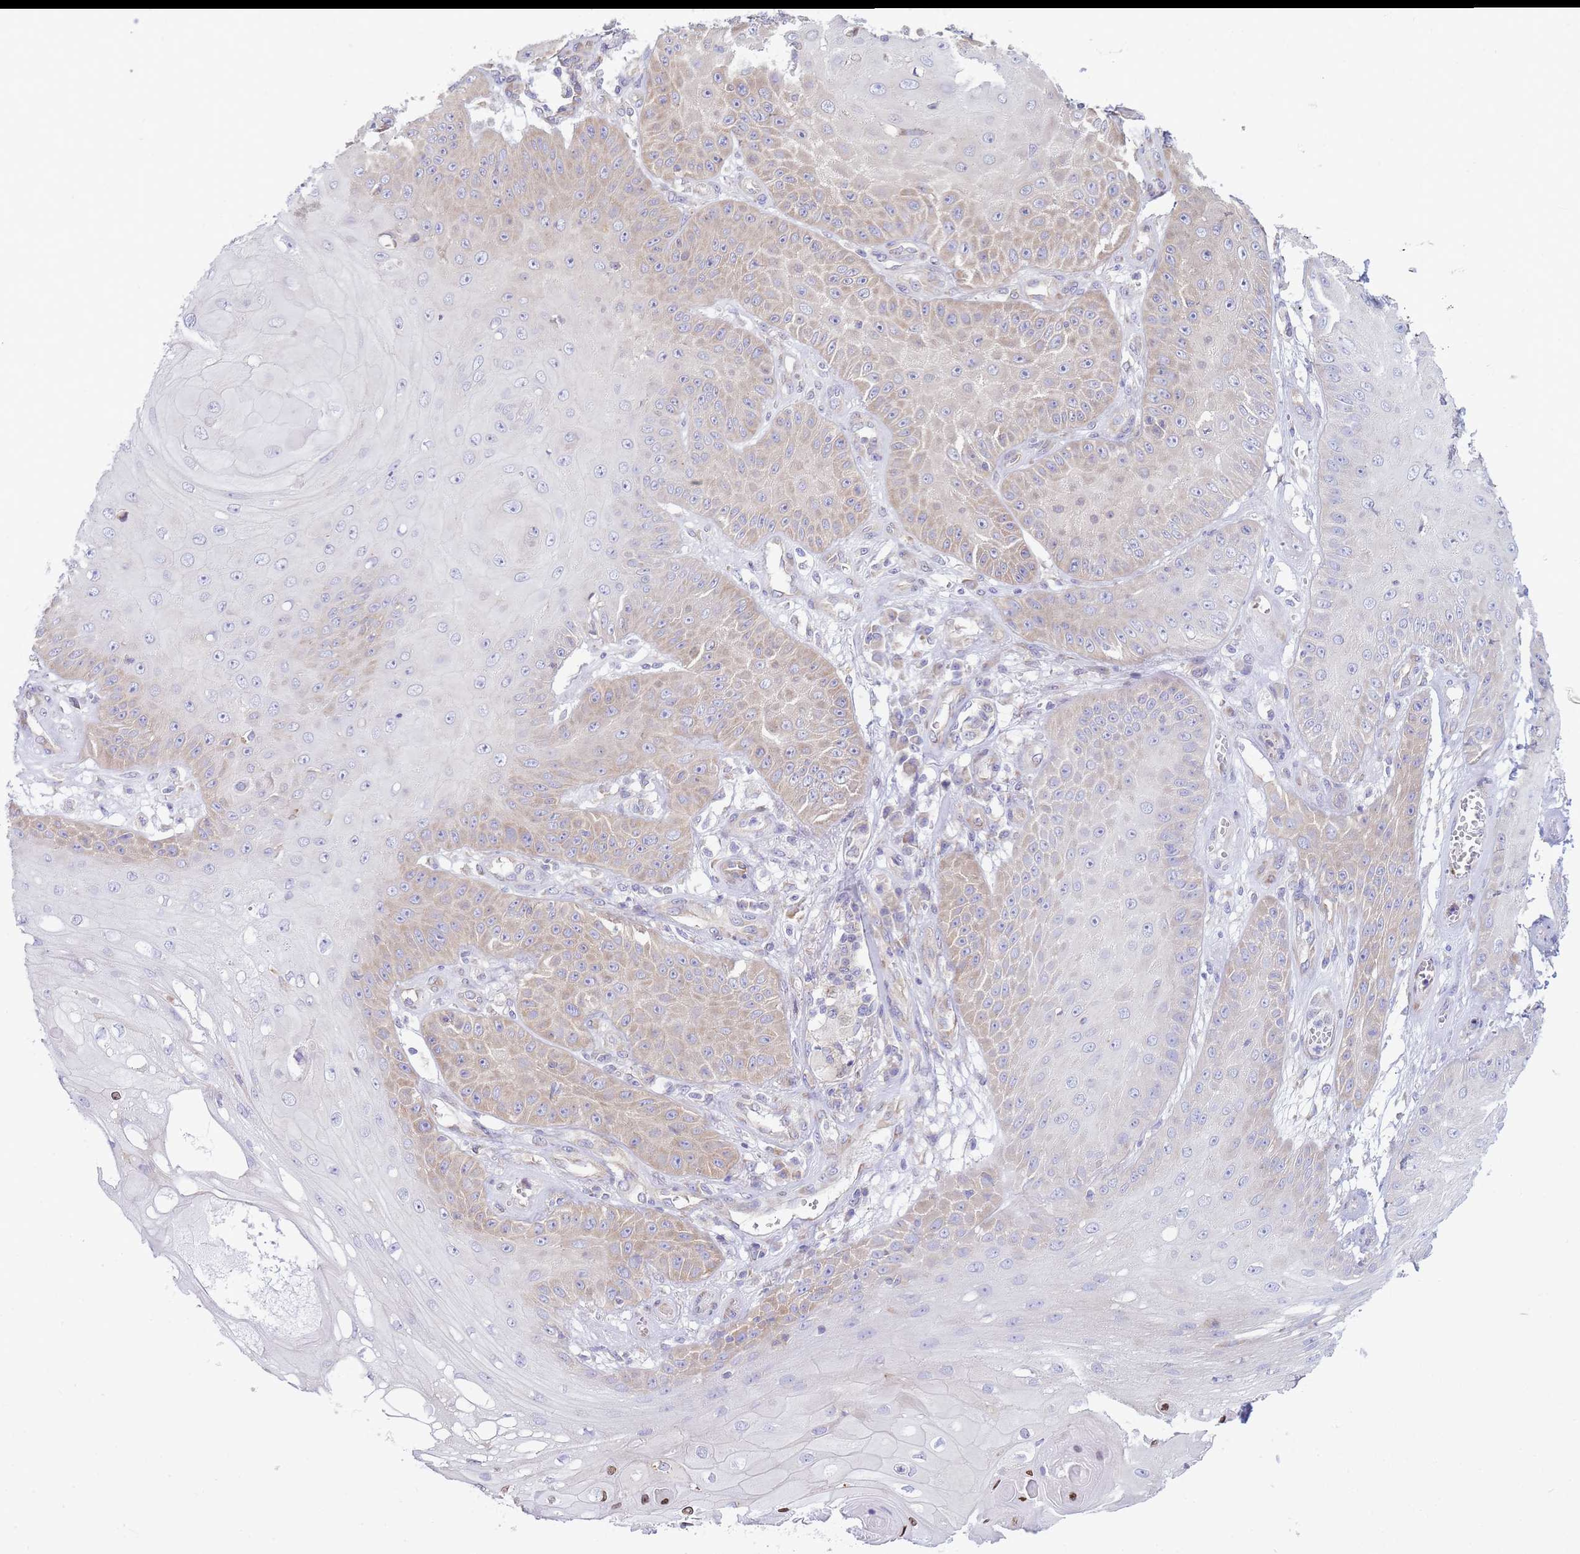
{"staining": {"intensity": "weak", "quantity": "25%-75%", "location": "cytoplasmic/membranous"}, "tissue": "skin cancer", "cell_type": "Tumor cells", "image_type": "cancer", "snomed": [{"axis": "morphology", "description": "Squamous cell carcinoma, NOS"}, {"axis": "topography", "description": "Skin"}], "caption": "Protein expression analysis of human squamous cell carcinoma (skin) reveals weak cytoplasmic/membranous staining in about 25%-75% of tumor cells.", "gene": "SH2B2", "patient": {"sex": "male", "age": 70}}